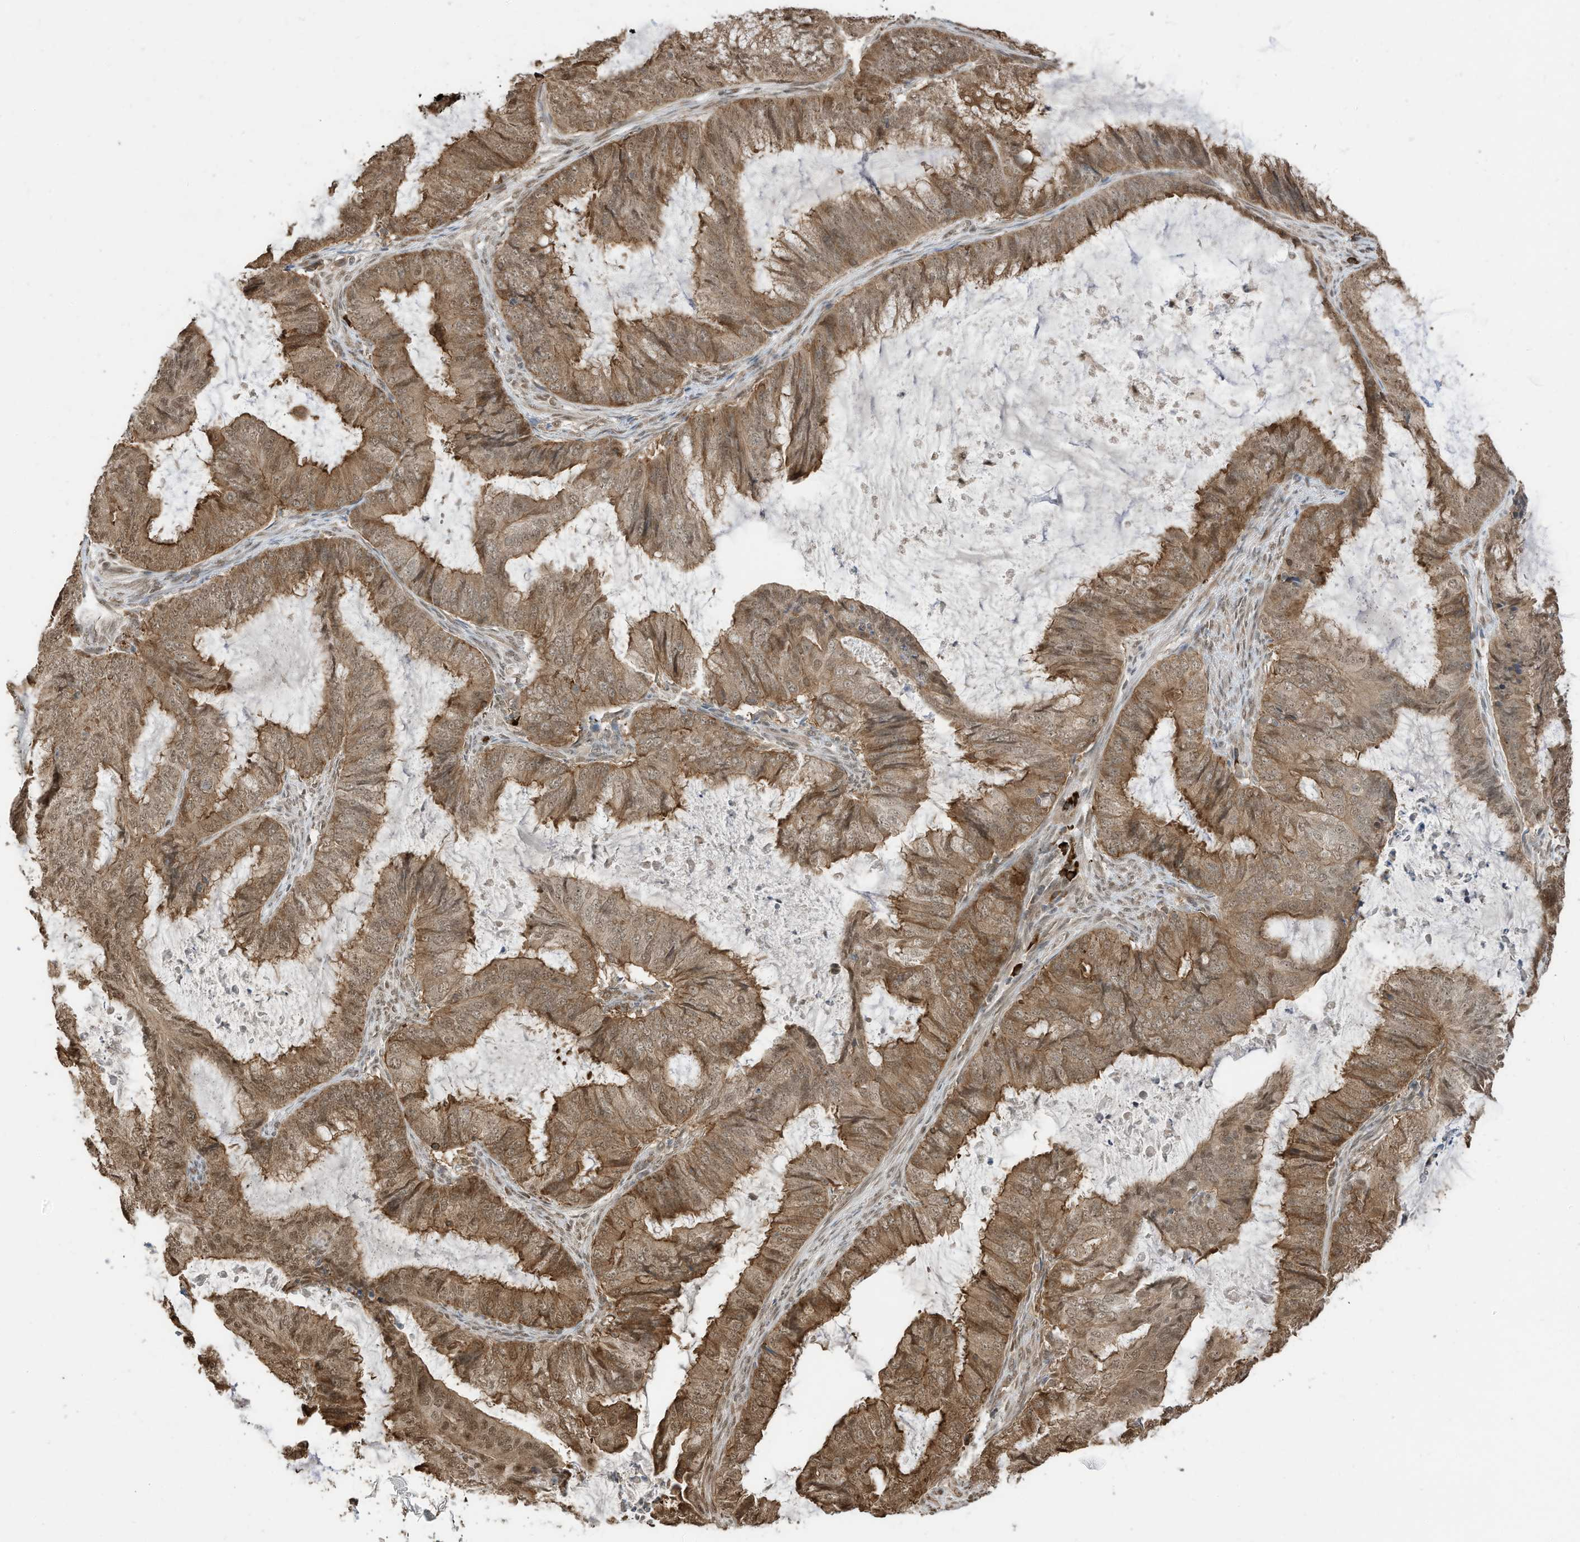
{"staining": {"intensity": "moderate", "quantity": ">75%", "location": "cytoplasmic/membranous,nuclear"}, "tissue": "endometrial cancer", "cell_type": "Tumor cells", "image_type": "cancer", "snomed": [{"axis": "morphology", "description": "Adenocarcinoma, NOS"}, {"axis": "topography", "description": "Endometrium"}], "caption": "There is medium levels of moderate cytoplasmic/membranous and nuclear staining in tumor cells of adenocarcinoma (endometrial), as demonstrated by immunohistochemical staining (brown color).", "gene": "ZNF195", "patient": {"sex": "female", "age": 81}}